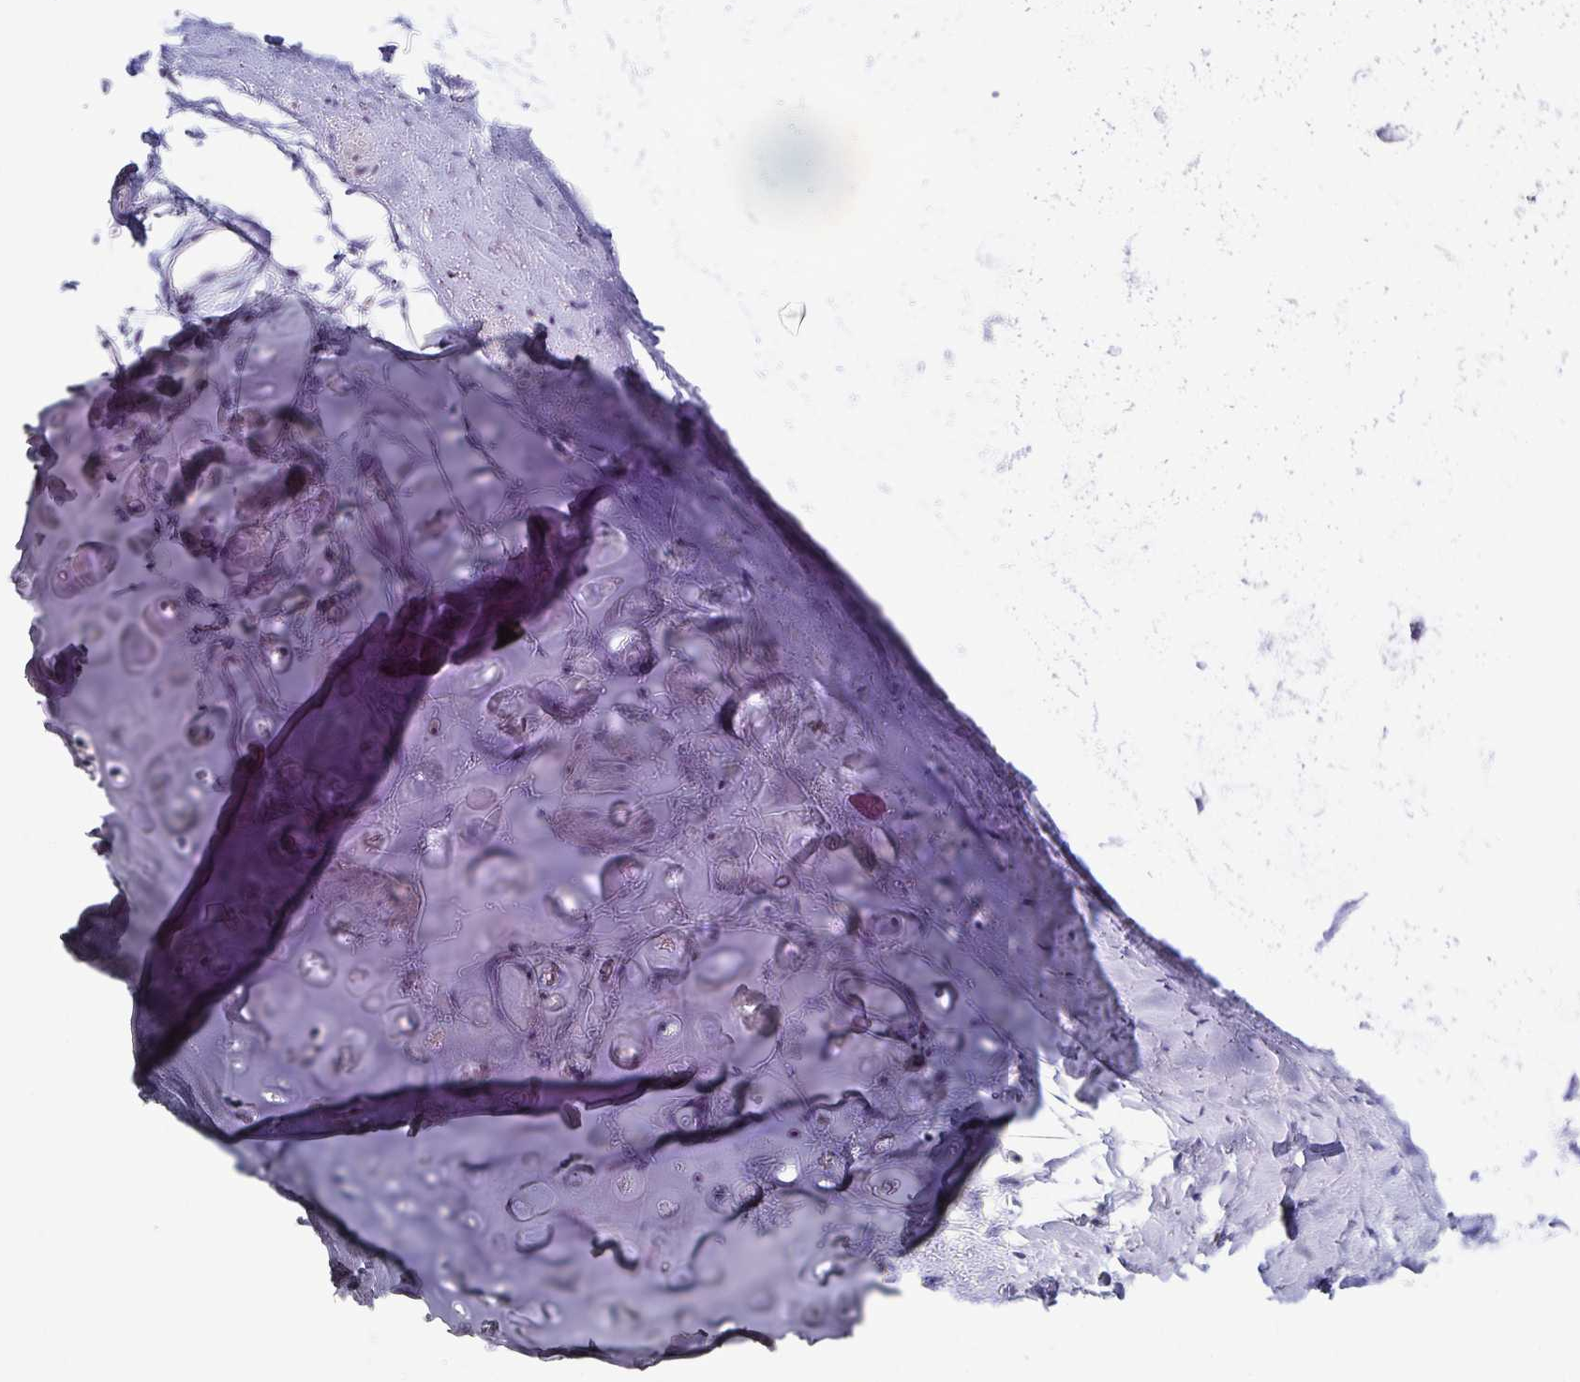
{"staining": {"intensity": "negative", "quantity": "none", "location": "none"}, "tissue": "adipose tissue", "cell_type": "Adipocytes", "image_type": "normal", "snomed": [{"axis": "morphology", "description": "Normal tissue, NOS"}, {"axis": "topography", "description": "Cartilage tissue"}, {"axis": "topography", "description": "Bronchus"}], "caption": "The image reveals no staining of adipocytes in benign adipose tissue. (DAB (3,3'-diaminobenzidine) immunohistochemistry (IHC) visualized using brightfield microscopy, high magnification).", "gene": "TTR", "patient": {"sex": "female", "age": 79}}